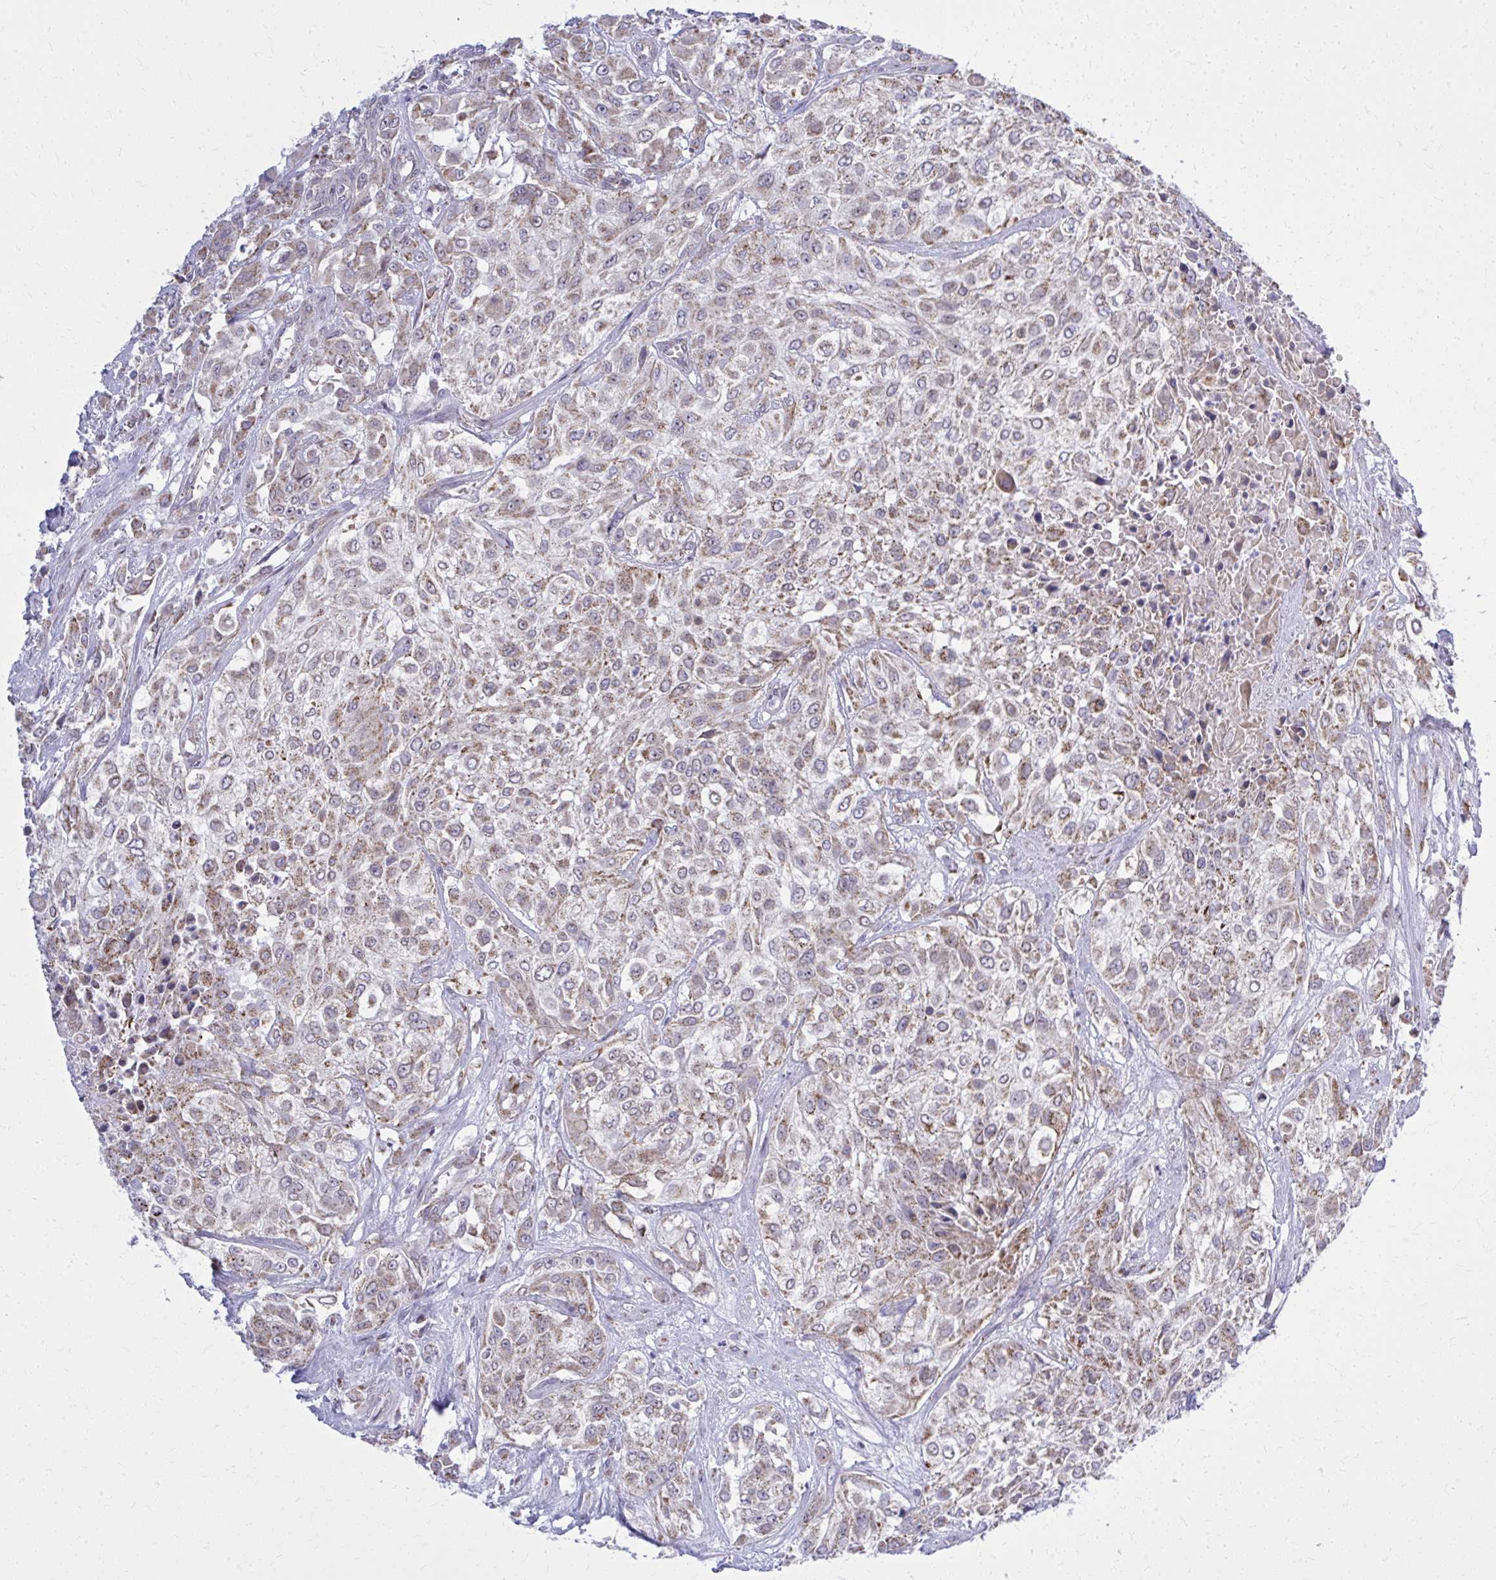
{"staining": {"intensity": "moderate", "quantity": ">75%", "location": "cytoplasmic/membranous"}, "tissue": "urothelial cancer", "cell_type": "Tumor cells", "image_type": "cancer", "snomed": [{"axis": "morphology", "description": "Urothelial carcinoma, High grade"}, {"axis": "topography", "description": "Urinary bladder"}], "caption": "A brown stain shows moderate cytoplasmic/membranous positivity of a protein in urothelial carcinoma (high-grade) tumor cells. The staining is performed using DAB brown chromogen to label protein expression. The nuclei are counter-stained blue using hematoxylin.", "gene": "ZNF362", "patient": {"sex": "male", "age": 57}}